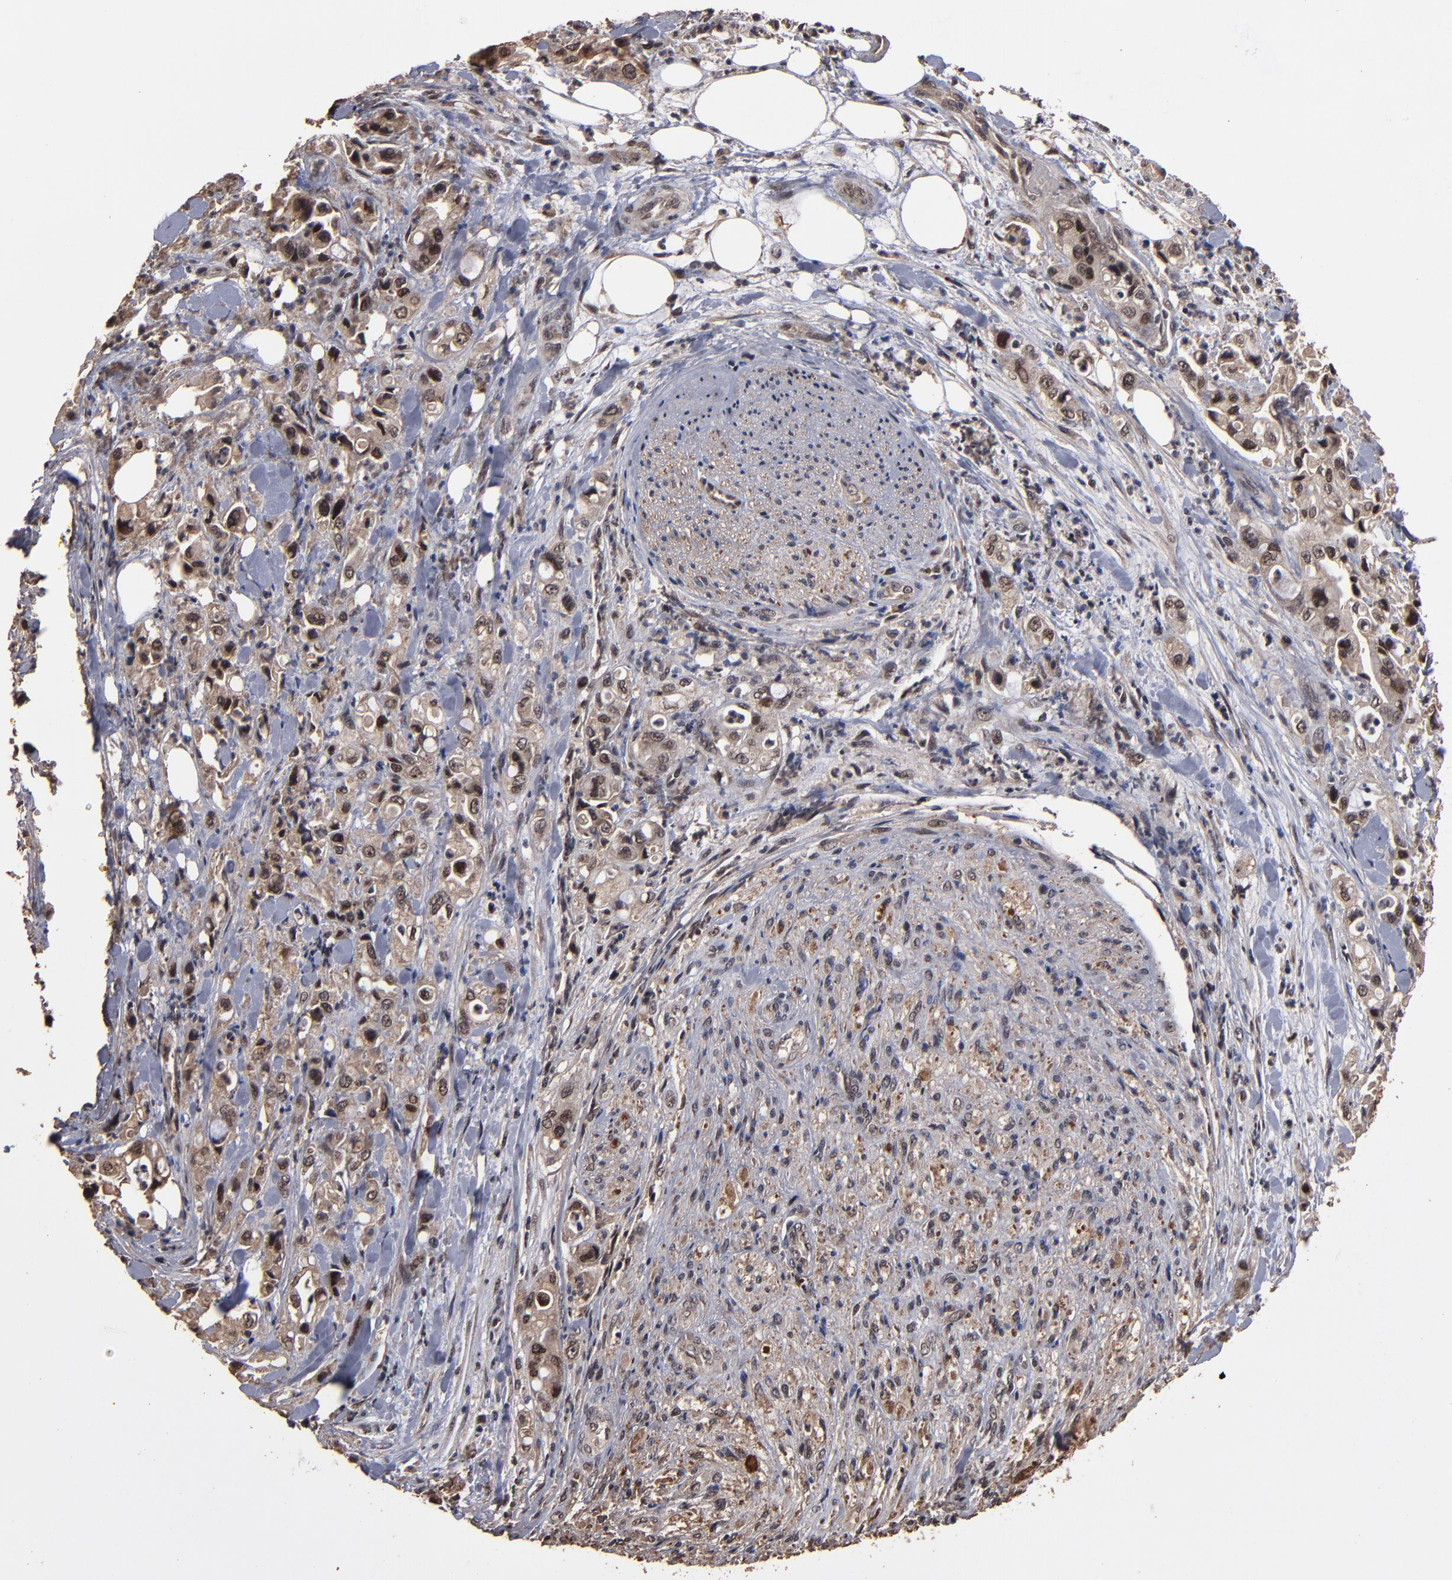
{"staining": {"intensity": "weak", "quantity": ">75%", "location": "cytoplasmic/membranous,nuclear"}, "tissue": "pancreatic cancer", "cell_type": "Tumor cells", "image_type": "cancer", "snomed": [{"axis": "morphology", "description": "Adenocarcinoma, NOS"}, {"axis": "topography", "description": "Pancreas"}], "caption": "Protein staining demonstrates weak cytoplasmic/membranous and nuclear expression in approximately >75% of tumor cells in pancreatic cancer (adenocarcinoma). Using DAB (3,3'-diaminobenzidine) (brown) and hematoxylin (blue) stains, captured at high magnification using brightfield microscopy.", "gene": "NXF2B", "patient": {"sex": "male", "age": 70}}